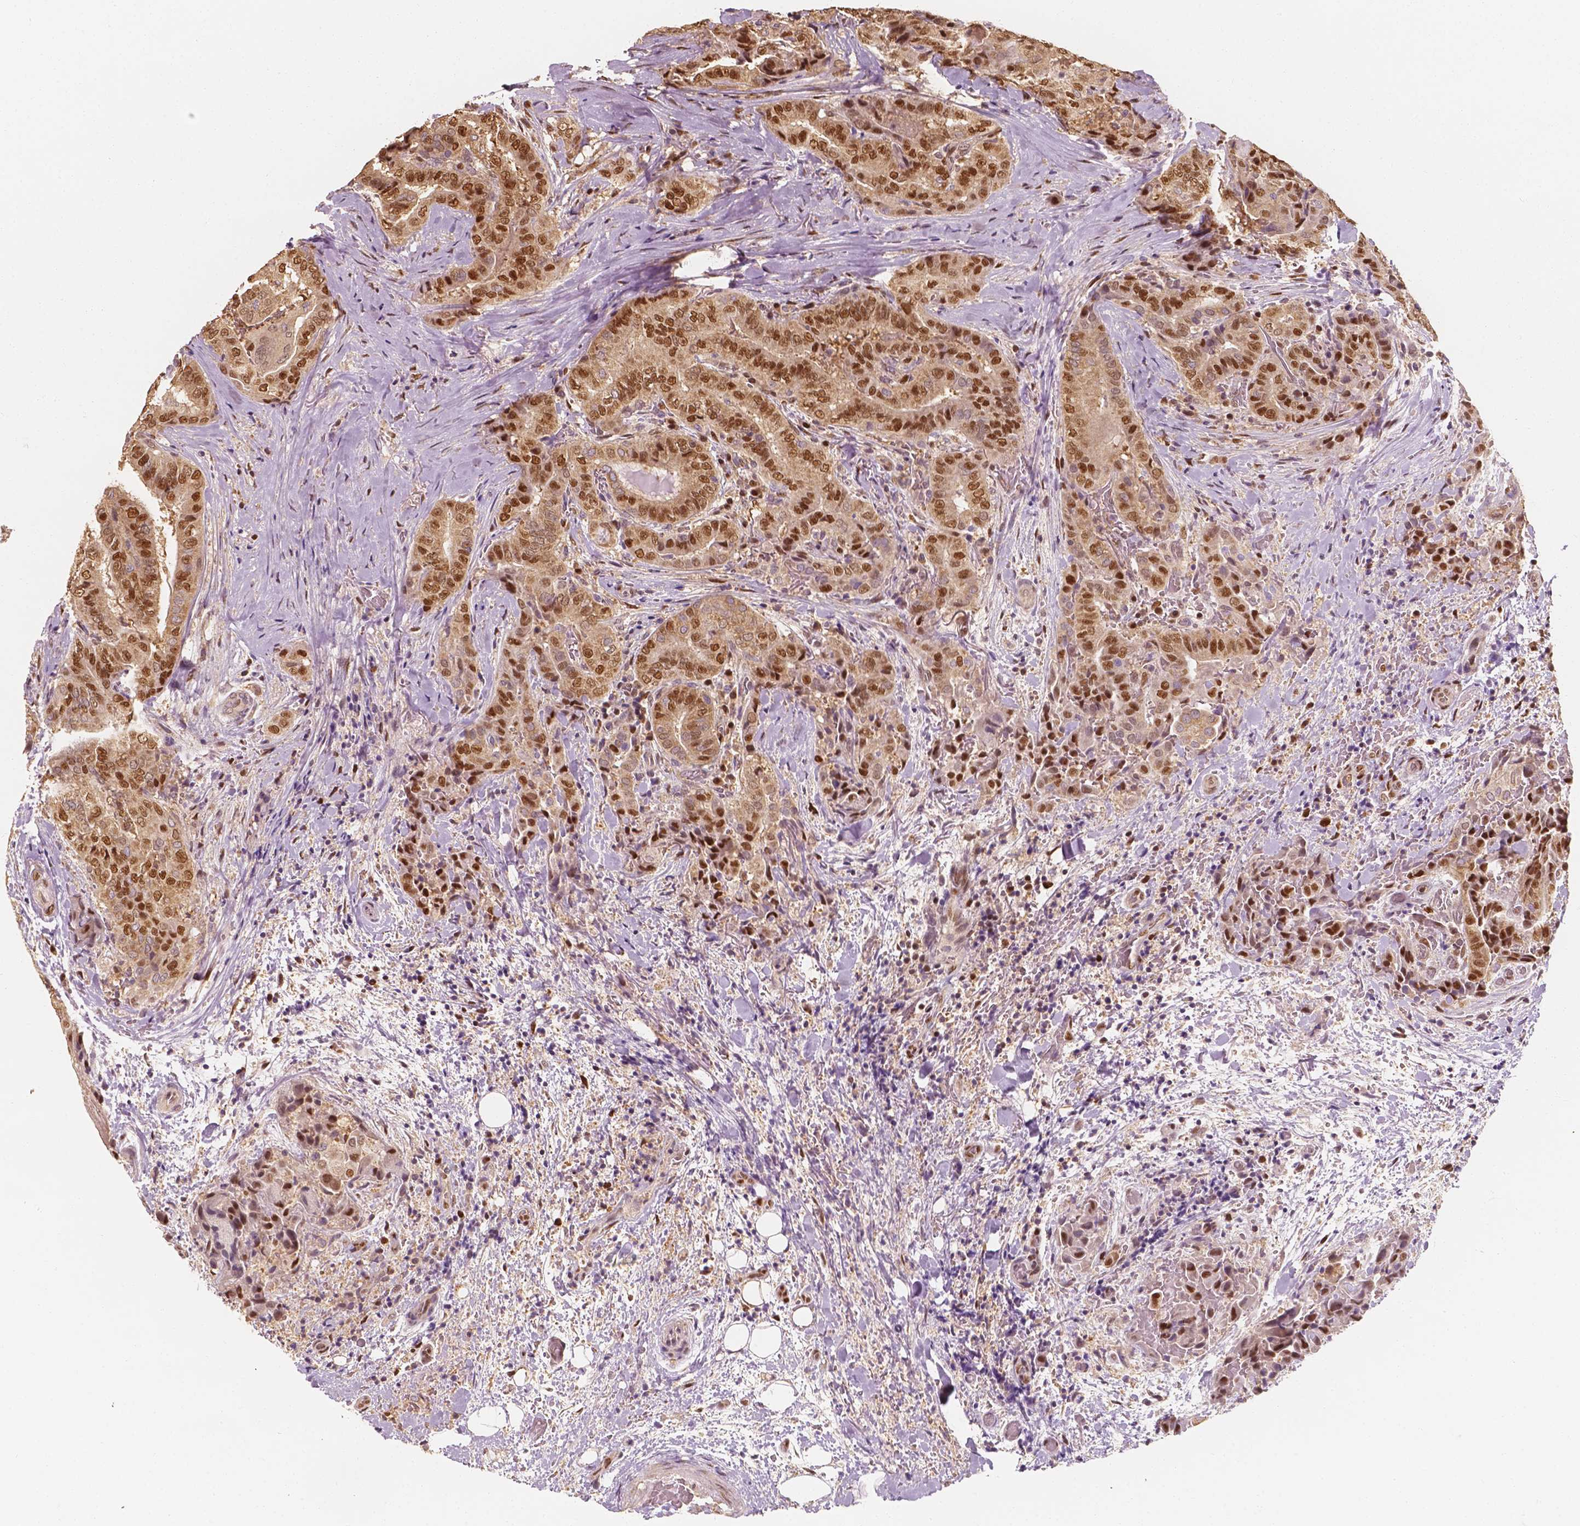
{"staining": {"intensity": "moderate", "quantity": ">75%", "location": "nuclear"}, "tissue": "thyroid cancer", "cell_type": "Tumor cells", "image_type": "cancer", "snomed": [{"axis": "morphology", "description": "Papillary adenocarcinoma, NOS"}, {"axis": "topography", "description": "Thyroid gland"}], "caption": "Thyroid cancer stained for a protein (brown) reveals moderate nuclear positive staining in about >75% of tumor cells.", "gene": "TBC1D17", "patient": {"sex": "female", "age": 61}}